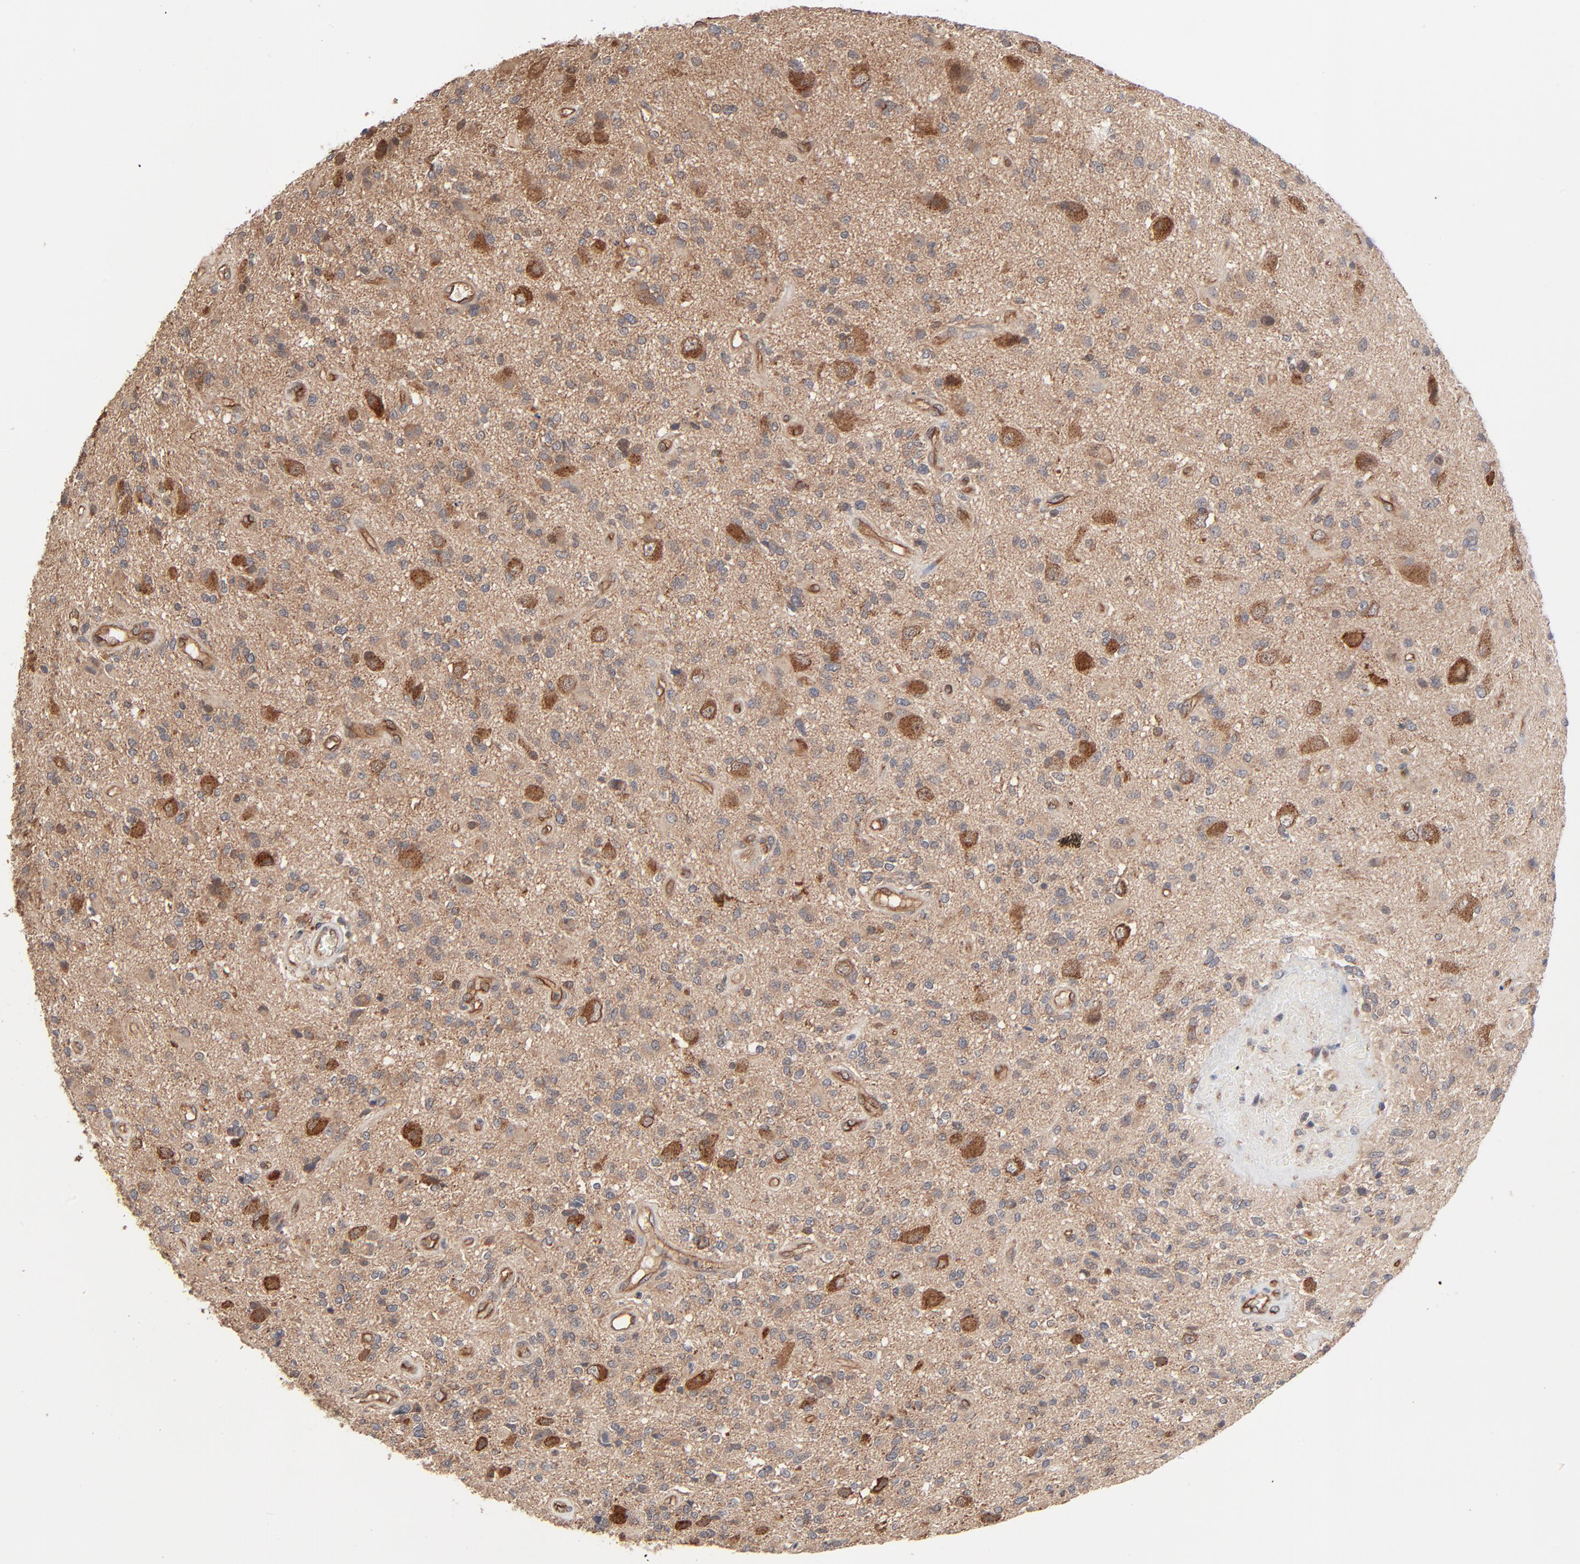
{"staining": {"intensity": "moderate", "quantity": "25%-75%", "location": "cytoplasmic/membranous"}, "tissue": "glioma", "cell_type": "Tumor cells", "image_type": "cancer", "snomed": [{"axis": "morphology", "description": "Normal tissue, NOS"}, {"axis": "morphology", "description": "Glioma, malignant, High grade"}, {"axis": "topography", "description": "Cerebral cortex"}], "caption": "Malignant glioma (high-grade) stained for a protein (brown) demonstrates moderate cytoplasmic/membranous positive staining in approximately 25%-75% of tumor cells.", "gene": "ABLIM3", "patient": {"sex": "male", "age": 75}}